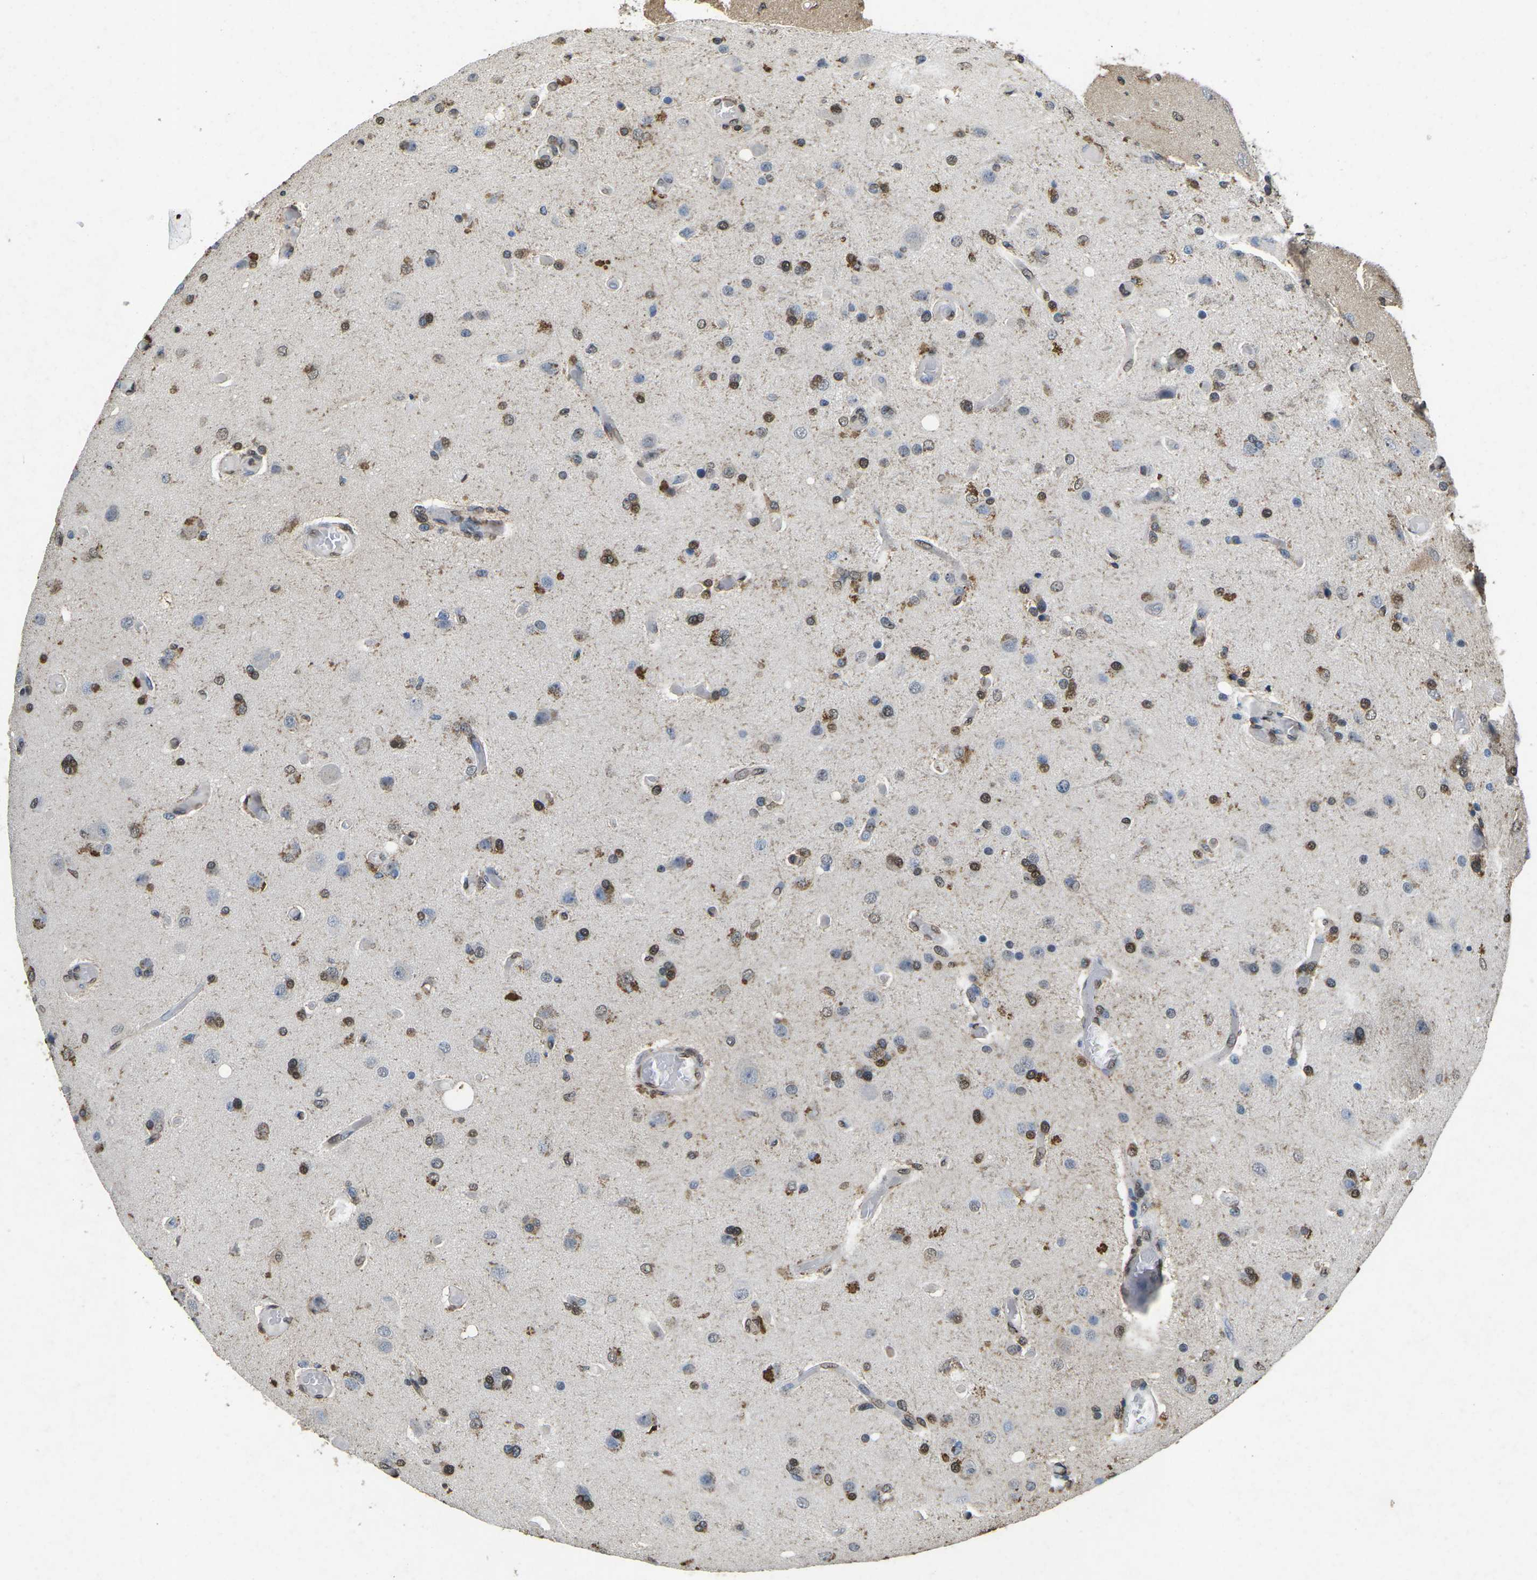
{"staining": {"intensity": "moderate", "quantity": "<25%", "location": "nuclear"}, "tissue": "glioma", "cell_type": "Tumor cells", "image_type": "cancer", "snomed": [{"axis": "morphology", "description": "Normal tissue, NOS"}, {"axis": "morphology", "description": "Glioma, malignant, High grade"}, {"axis": "topography", "description": "Cerebral cortex"}], "caption": "Brown immunohistochemical staining in human high-grade glioma (malignant) exhibits moderate nuclear positivity in about <25% of tumor cells. (Stains: DAB (3,3'-diaminobenzidine) in brown, nuclei in blue, Microscopy: brightfield microscopy at high magnification).", "gene": "SCNN1B", "patient": {"sex": "male", "age": 77}}